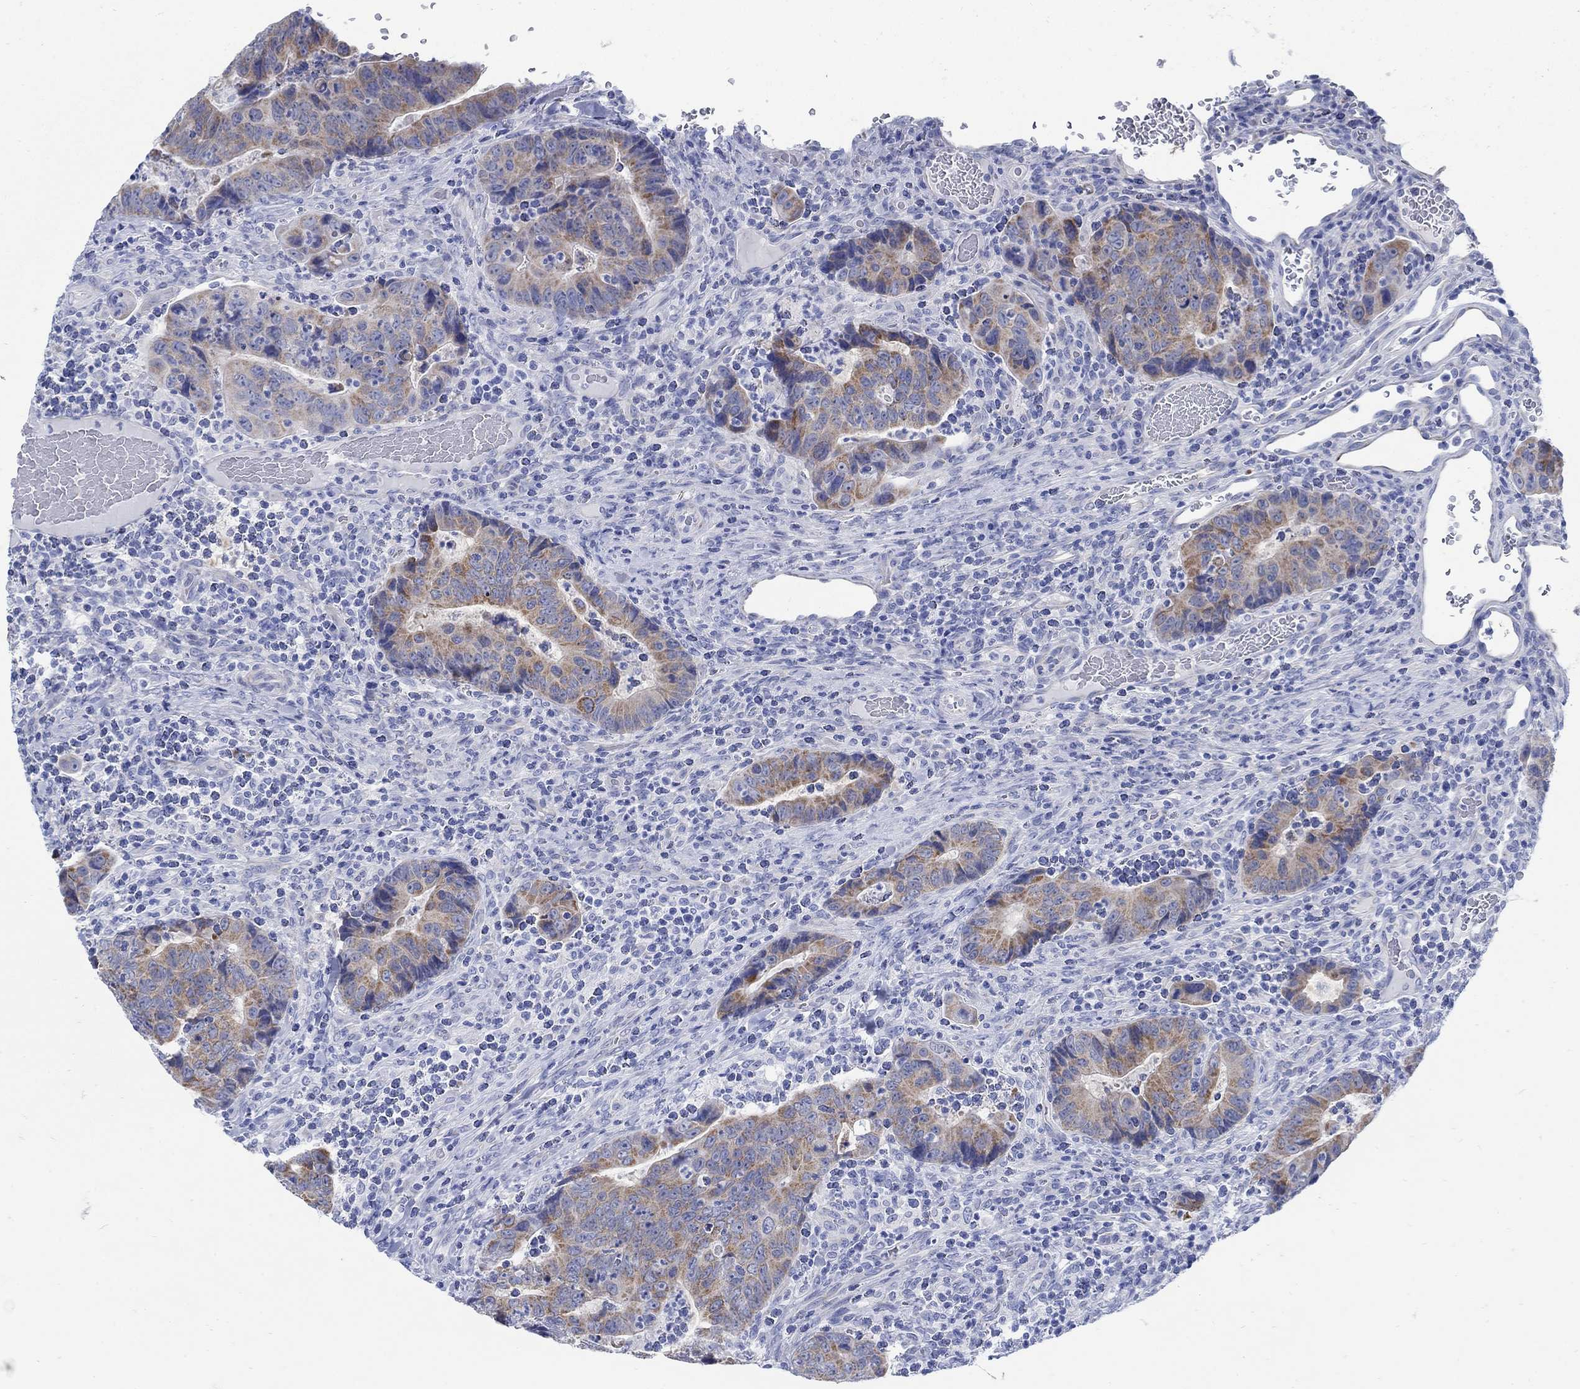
{"staining": {"intensity": "weak", "quantity": ">75%", "location": "cytoplasmic/membranous"}, "tissue": "colorectal cancer", "cell_type": "Tumor cells", "image_type": "cancer", "snomed": [{"axis": "morphology", "description": "Adenocarcinoma, NOS"}, {"axis": "topography", "description": "Colon"}], "caption": "The micrograph reveals immunohistochemical staining of adenocarcinoma (colorectal). There is weak cytoplasmic/membranous expression is seen in approximately >75% of tumor cells. (Brightfield microscopy of DAB IHC at high magnification).", "gene": "ZDHHC14", "patient": {"sex": "female", "age": 56}}